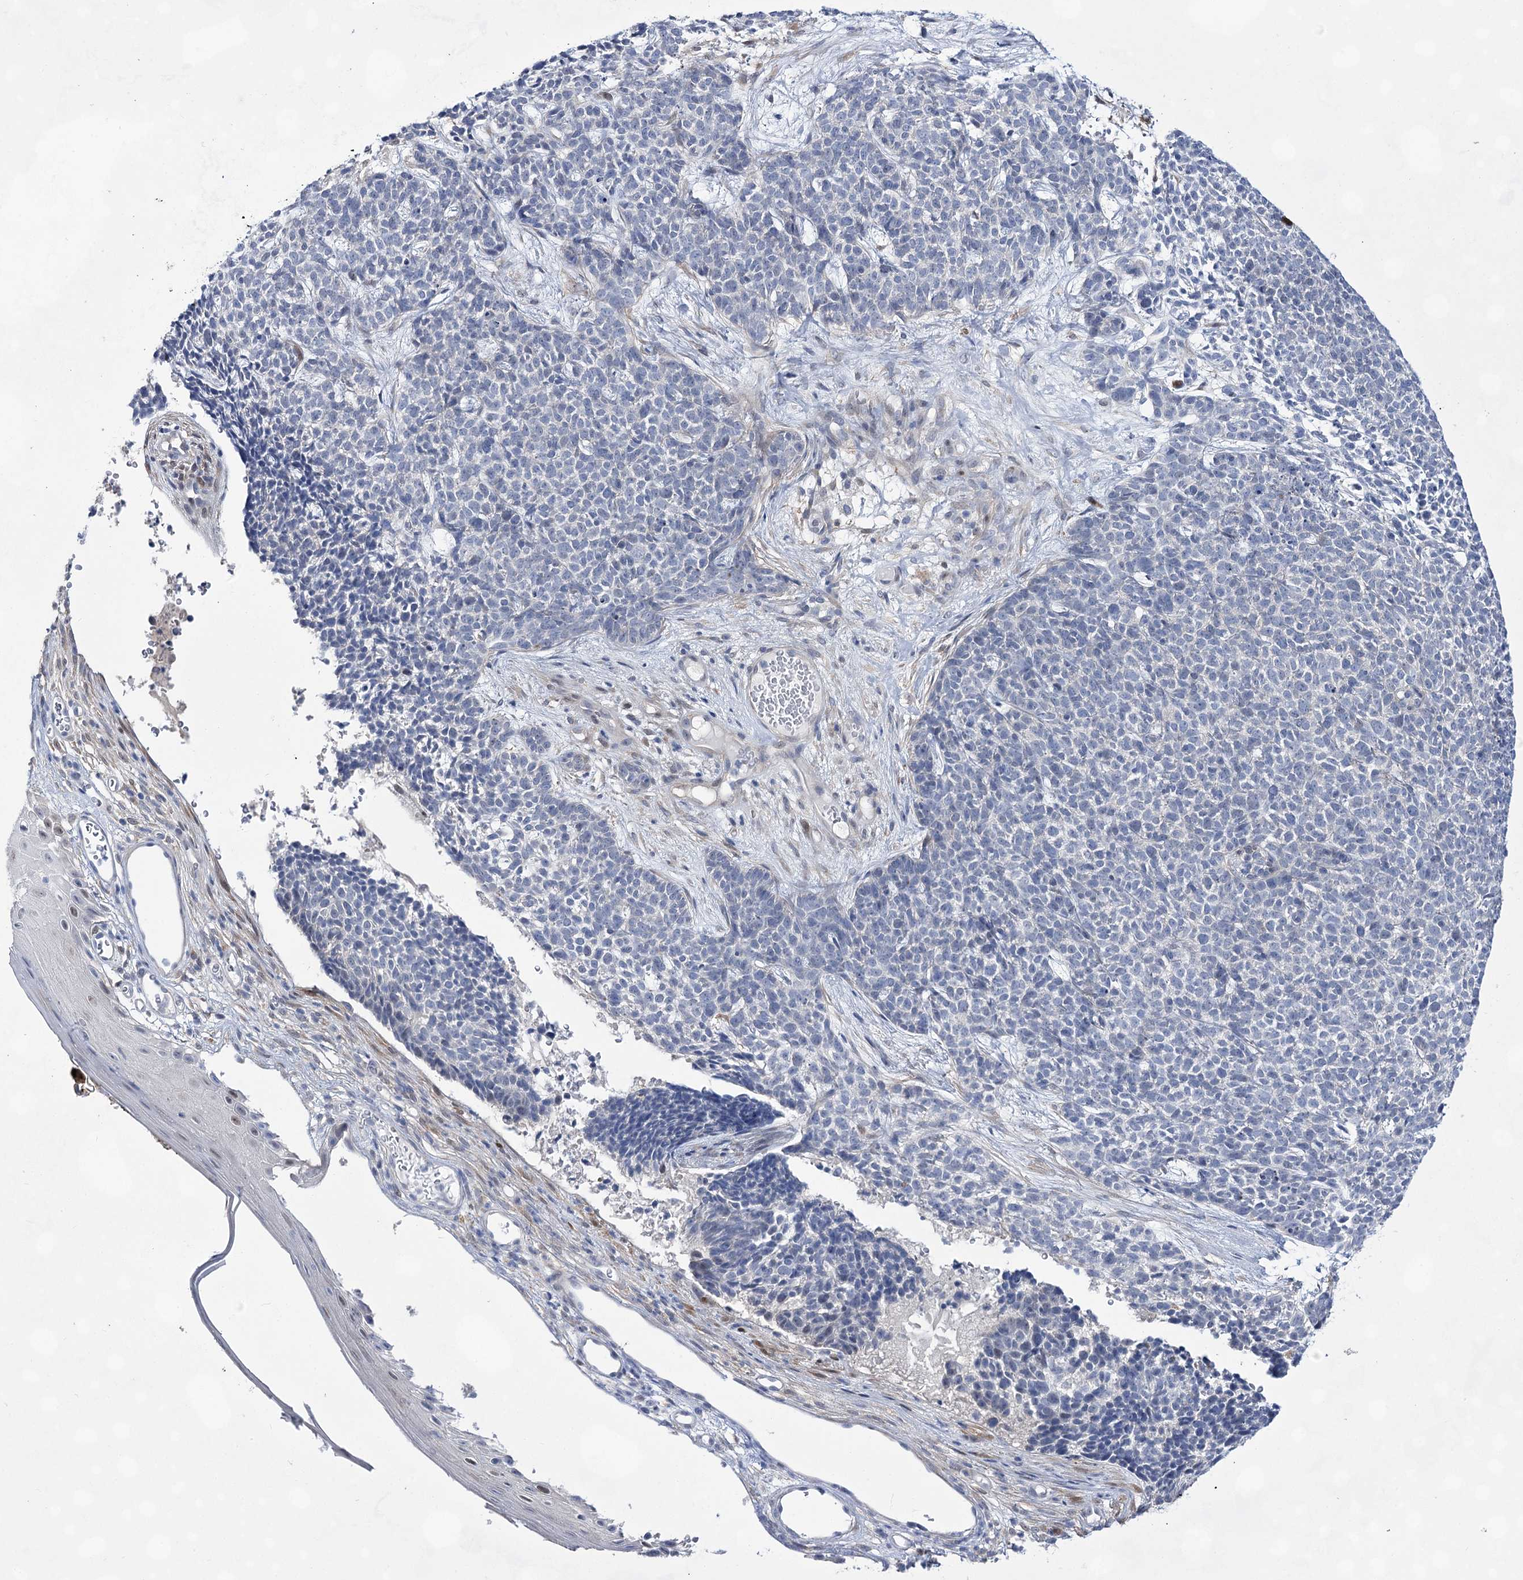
{"staining": {"intensity": "negative", "quantity": "none", "location": "none"}, "tissue": "skin cancer", "cell_type": "Tumor cells", "image_type": "cancer", "snomed": [{"axis": "morphology", "description": "Basal cell carcinoma"}, {"axis": "topography", "description": "Skin"}], "caption": "Micrograph shows no protein staining in tumor cells of skin cancer tissue.", "gene": "UGDH", "patient": {"sex": "female", "age": 84}}